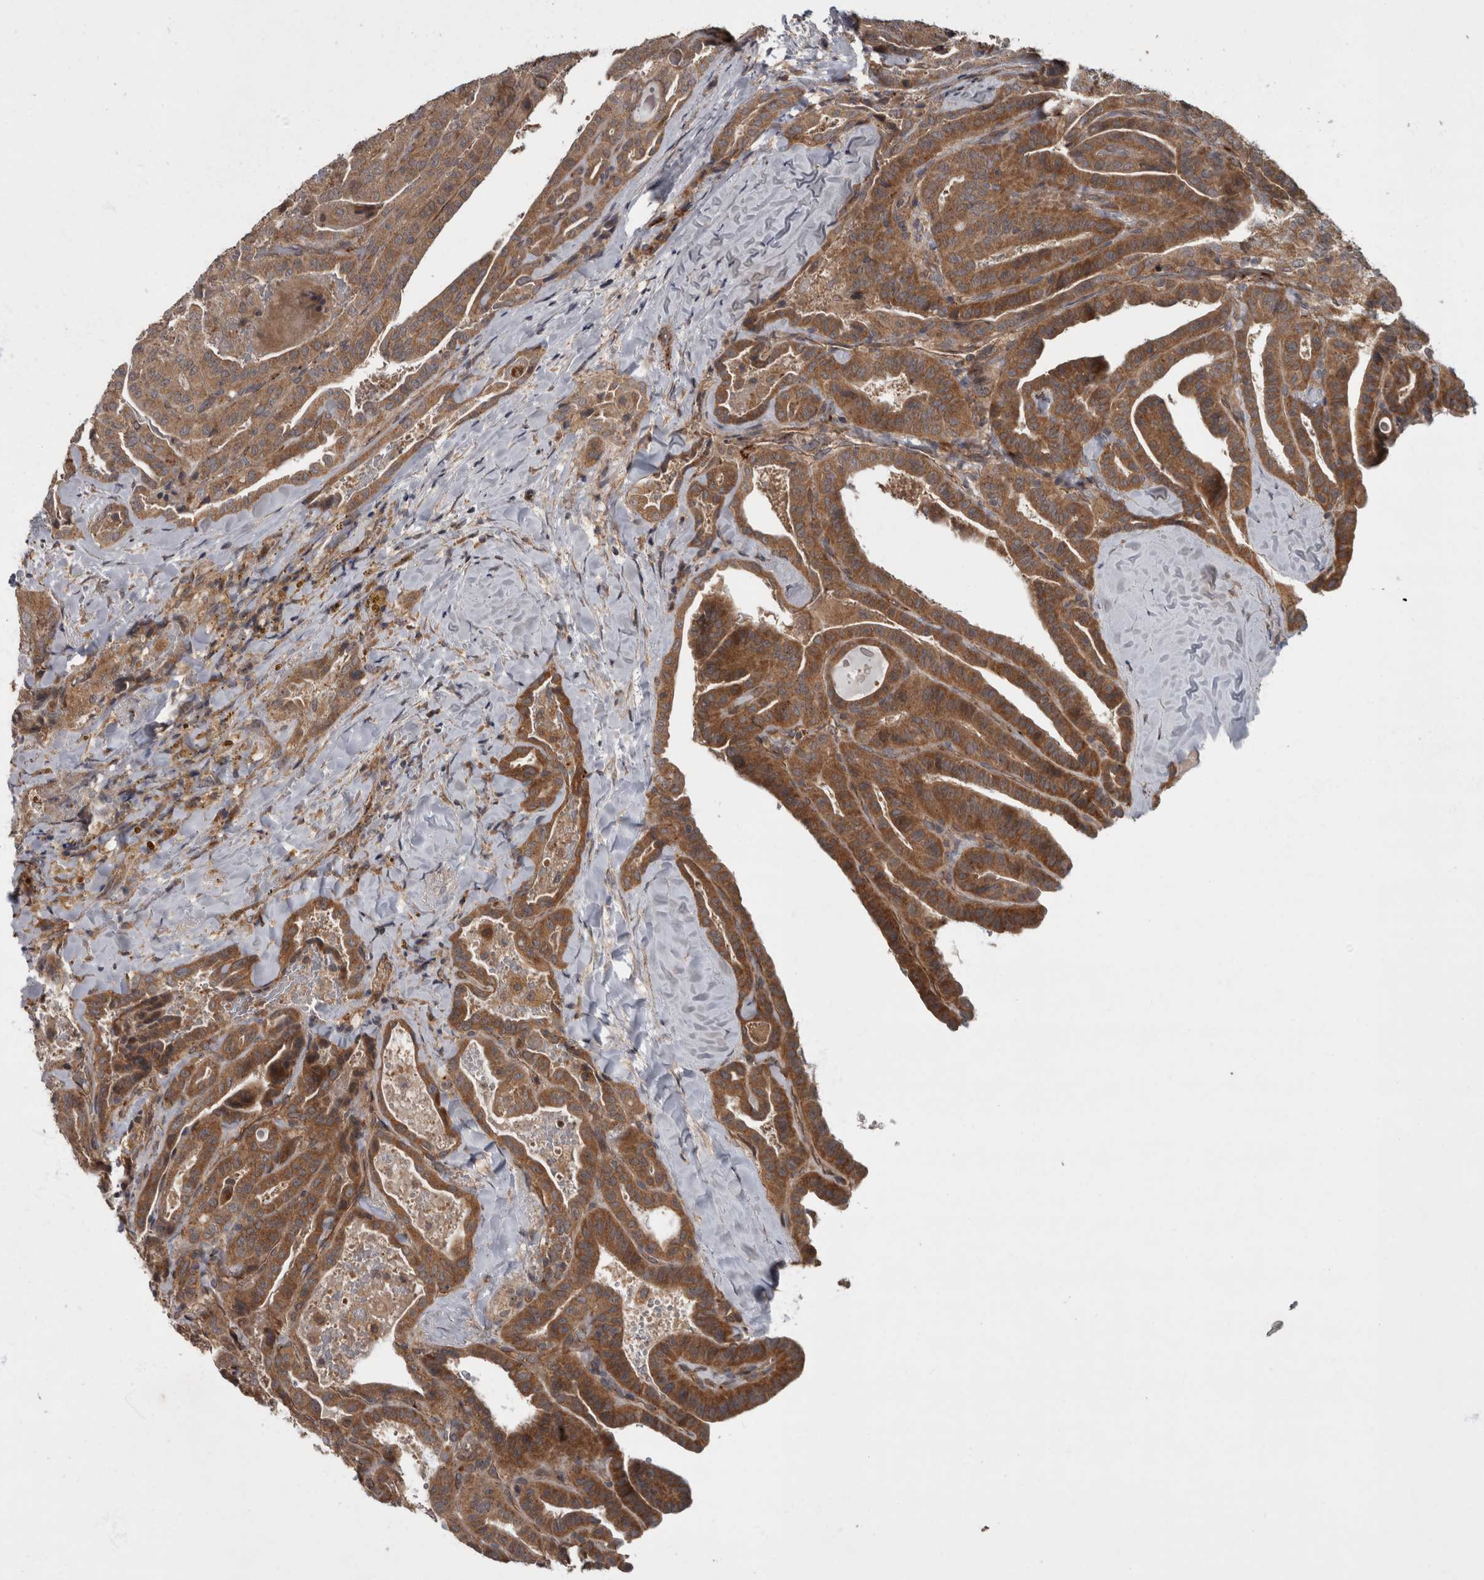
{"staining": {"intensity": "moderate", "quantity": ">75%", "location": "cytoplasmic/membranous"}, "tissue": "thyroid cancer", "cell_type": "Tumor cells", "image_type": "cancer", "snomed": [{"axis": "morphology", "description": "Papillary adenocarcinoma, NOS"}, {"axis": "topography", "description": "Thyroid gland"}], "caption": "A photomicrograph showing moderate cytoplasmic/membranous expression in approximately >75% of tumor cells in thyroid cancer (papillary adenocarcinoma), as visualized by brown immunohistochemical staining.", "gene": "VEGFD", "patient": {"sex": "male", "age": 77}}